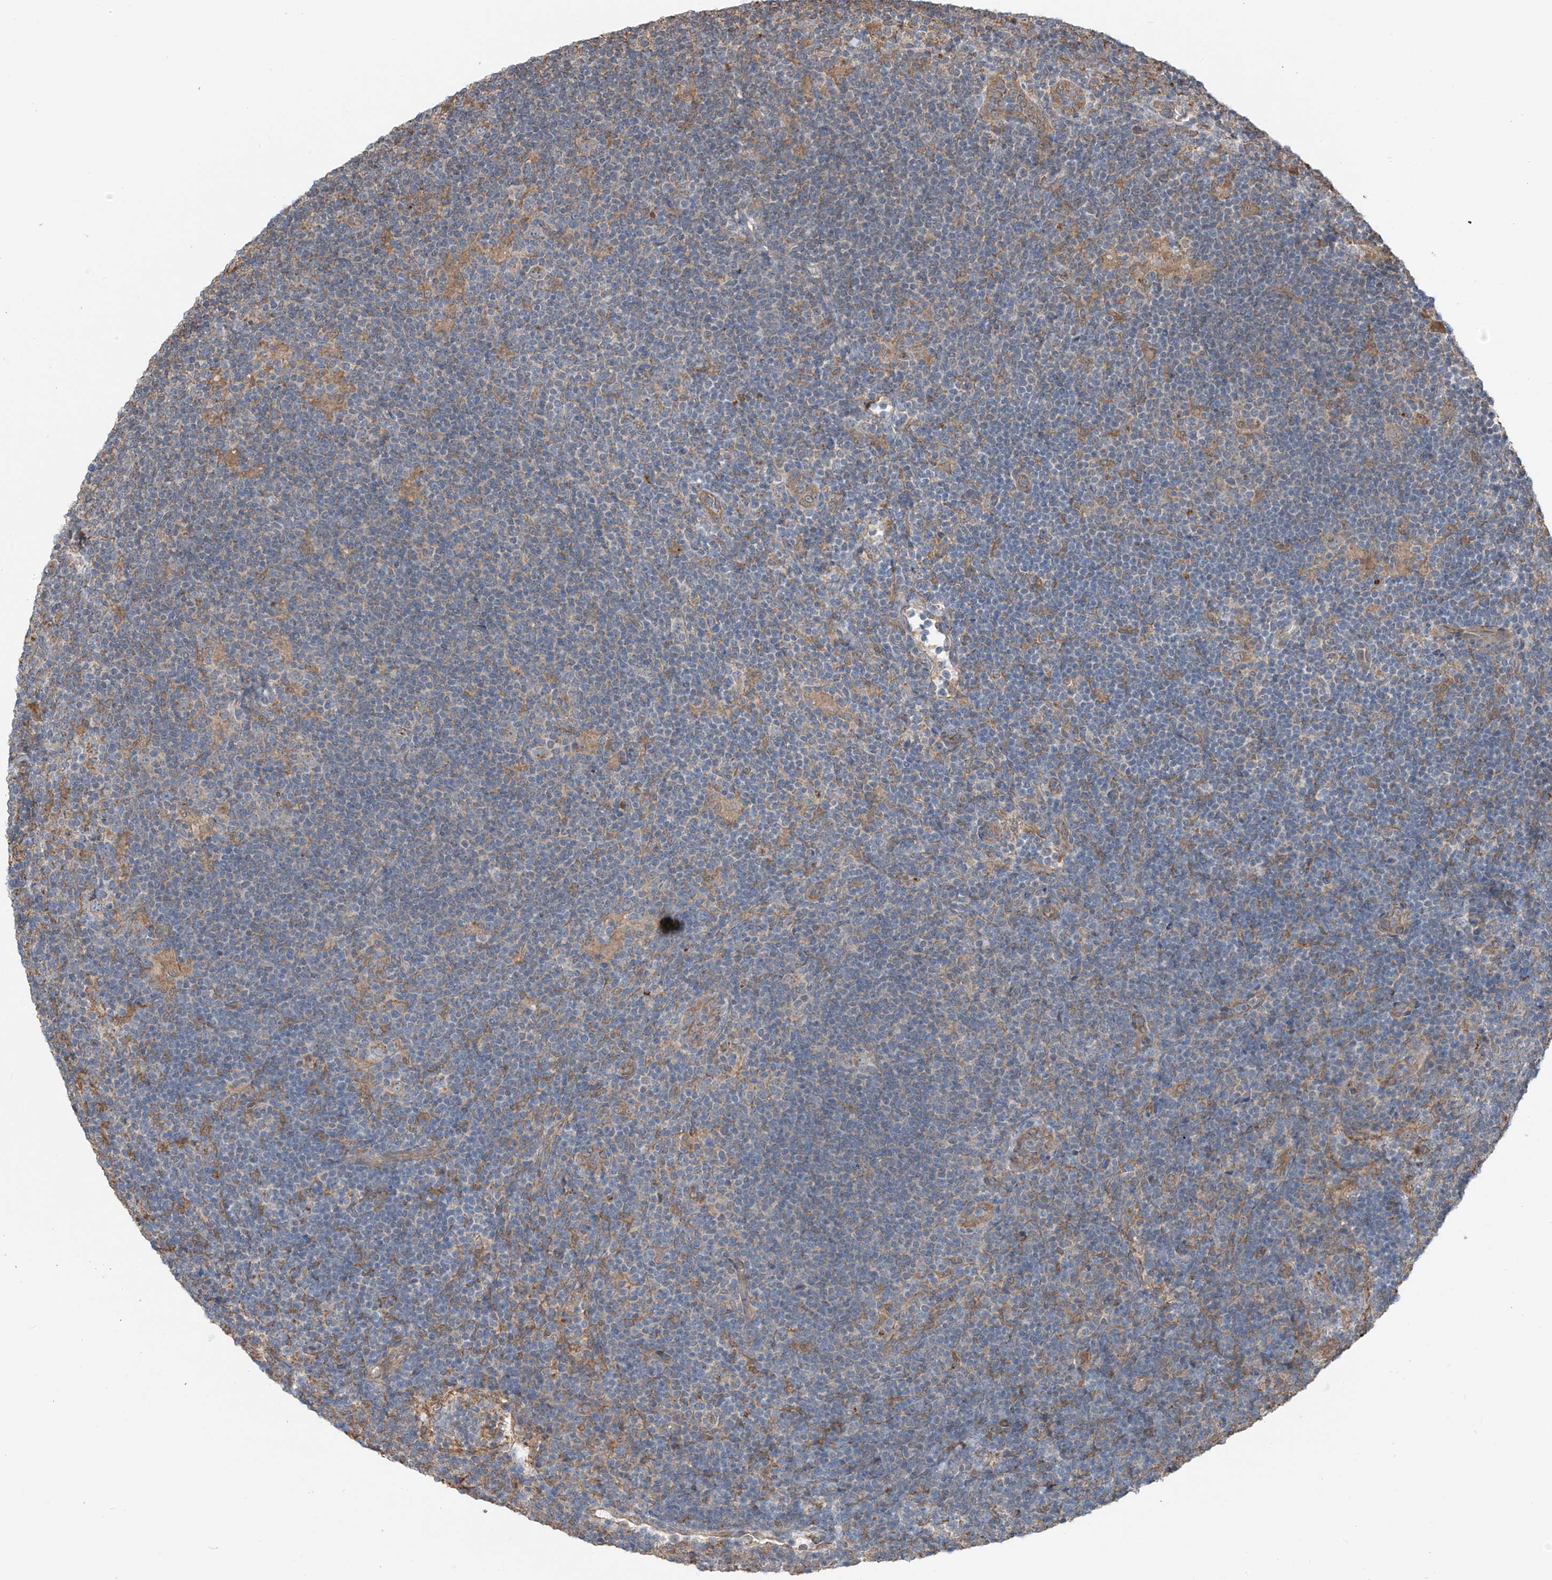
{"staining": {"intensity": "weak", "quantity": "<25%", "location": "cytoplasmic/membranous"}, "tissue": "lymphoma", "cell_type": "Tumor cells", "image_type": "cancer", "snomed": [{"axis": "morphology", "description": "Hodgkin's disease, NOS"}, {"axis": "topography", "description": "Lymph node"}], "caption": "An image of lymphoma stained for a protein shows no brown staining in tumor cells. The staining was performed using DAB to visualize the protein expression in brown, while the nuclei were stained in blue with hematoxylin (Magnification: 20x).", "gene": "ZNF189", "patient": {"sex": "female", "age": 57}}